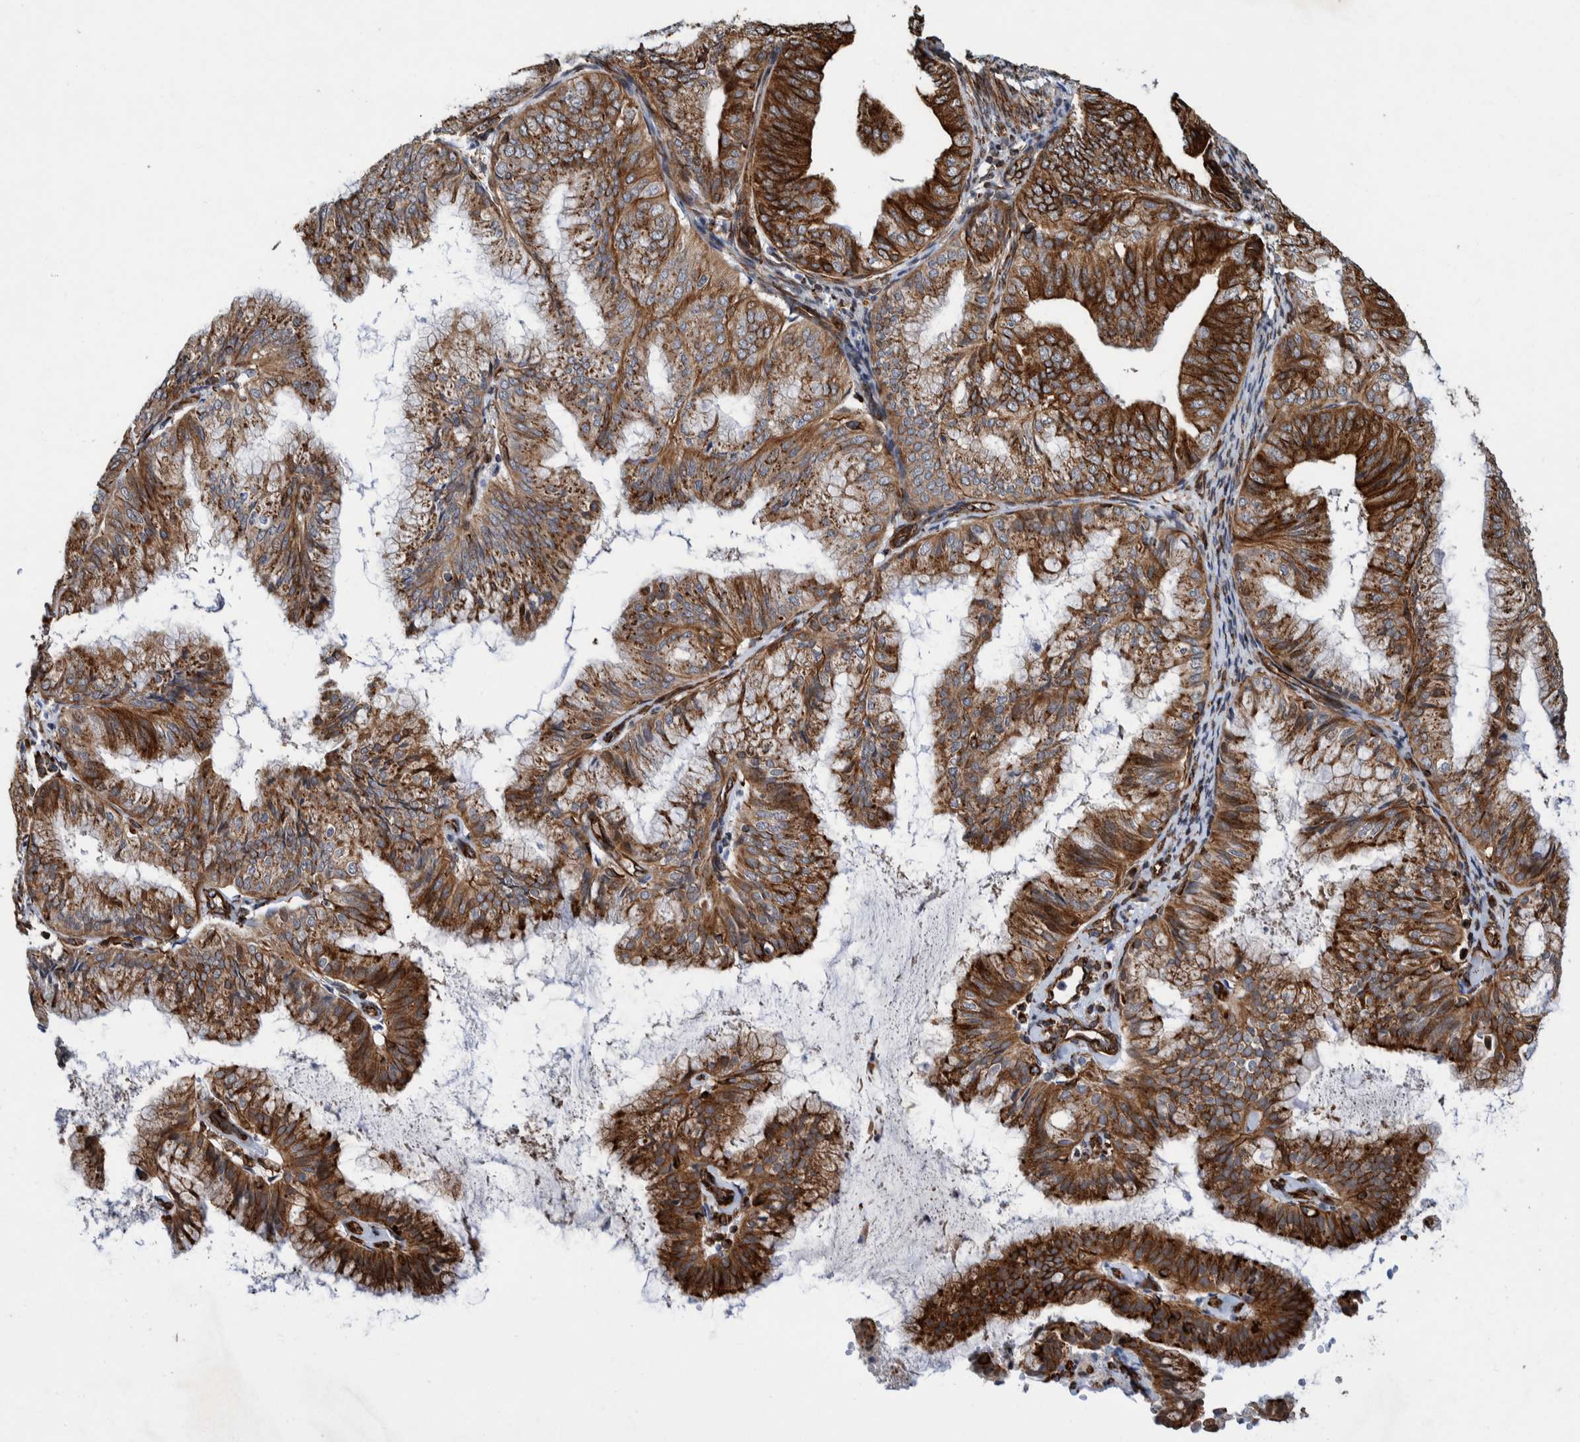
{"staining": {"intensity": "strong", "quantity": ">75%", "location": "cytoplasmic/membranous"}, "tissue": "endometrial cancer", "cell_type": "Tumor cells", "image_type": "cancer", "snomed": [{"axis": "morphology", "description": "Adenocarcinoma, NOS"}, {"axis": "topography", "description": "Endometrium"}], "caption": "IHC staining of endometrial adenocarcinoma, which exhibits high levels of strong cytoplasmic/membranous expression in approximately >75% of tumor cells indicating strong cytoplasmic/membranous protein positivity. The staining was performed using DAB (brown) for protein detection and nuclei were counterstained in hematoxylin (blue).", "gene": "CCDC57", "patient": {"sex": "female", "age": 63}}